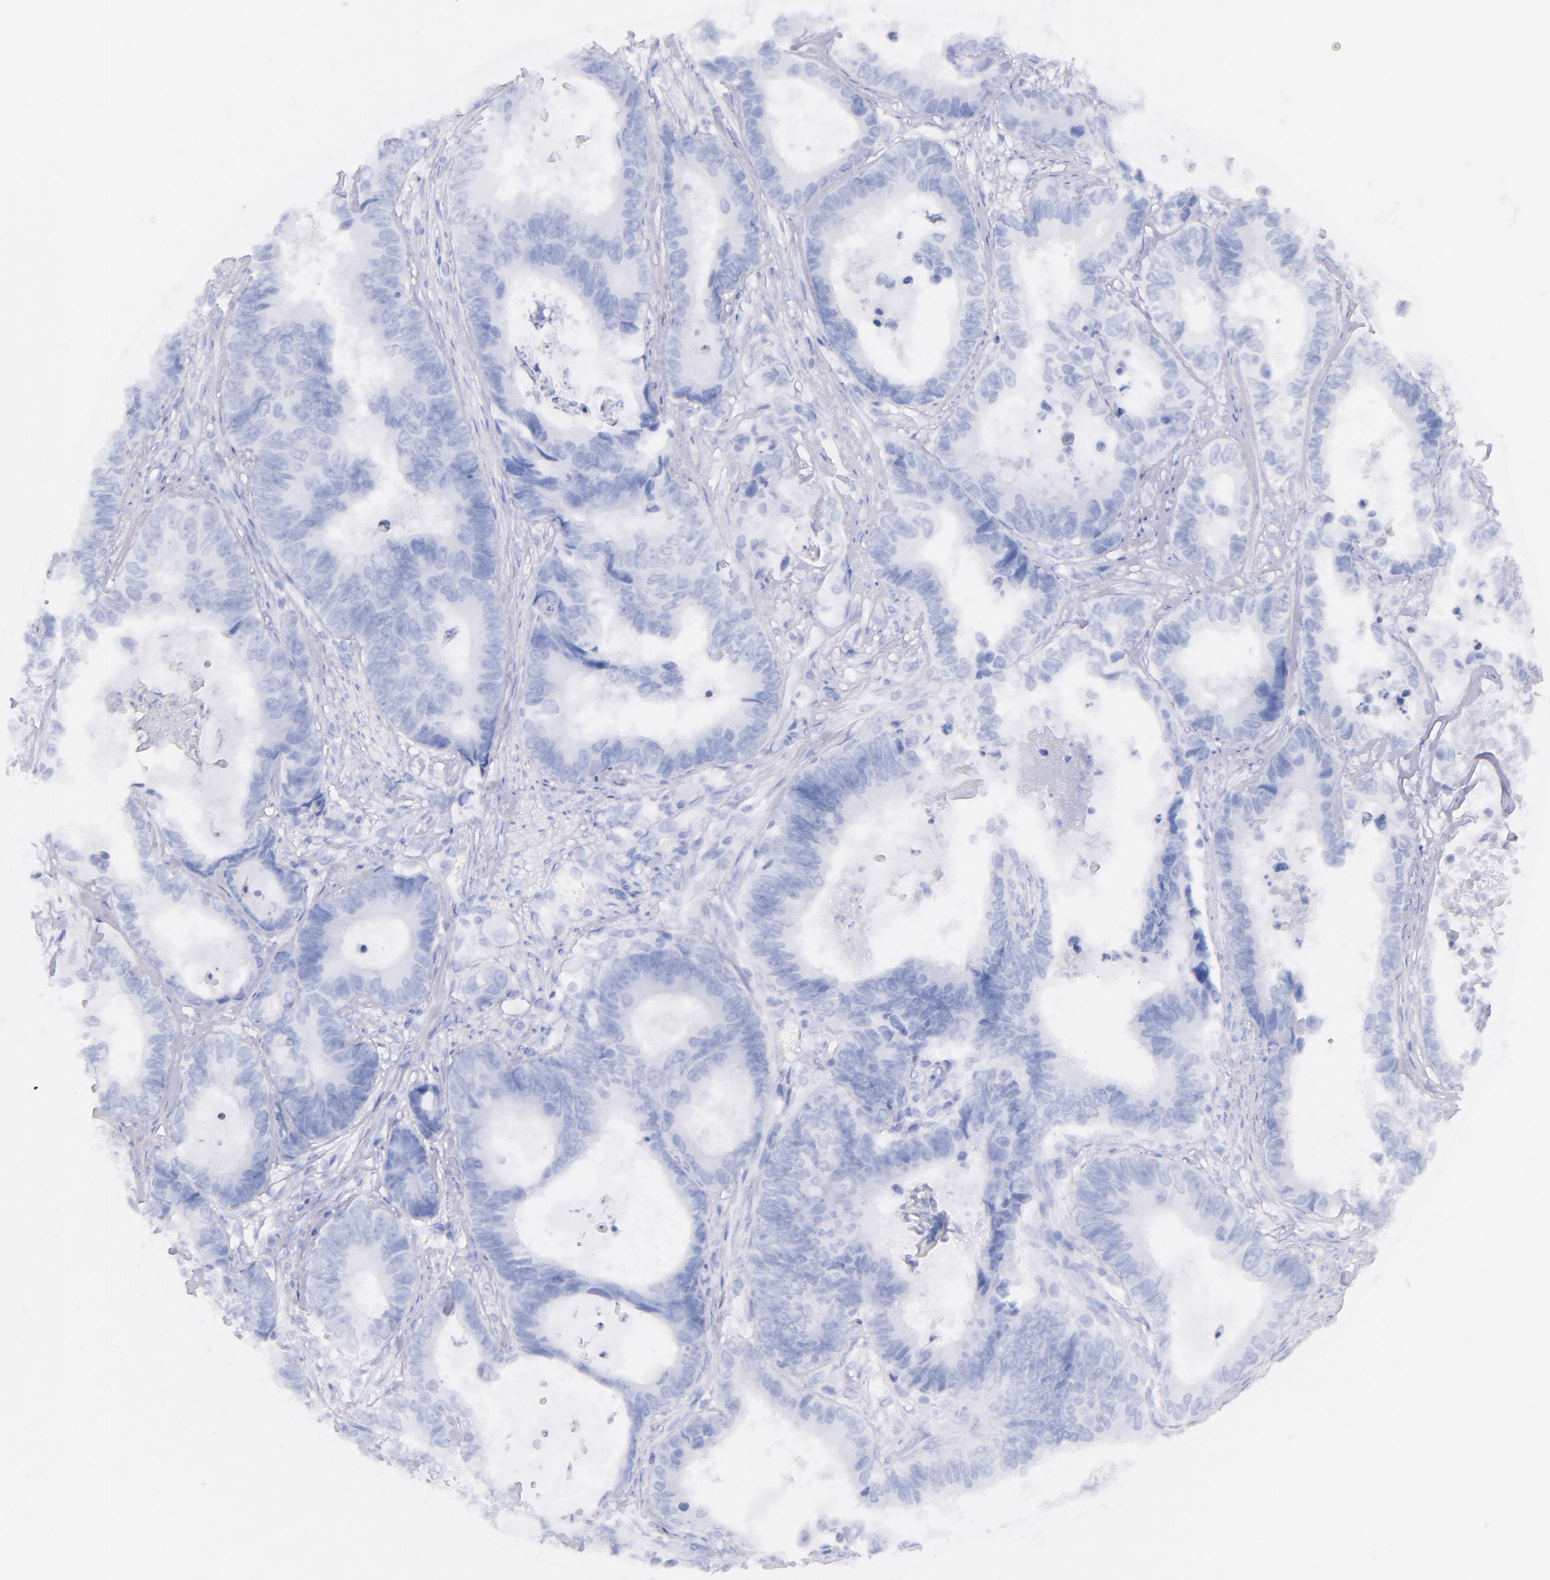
{"staining": {"intensity": "negative", "quantity": "none", "location": "none"}, "tissue": "colorectal cancer", "cell_type": "Tumor cells", "image_type": "cancer", "snomed": [{"axis": "morphology", "description": "Adenocarcinoma, NOS"}, {"axis": "topography", "description": "Rectum"}], "caption": "The photomicrograph exhibits no staining of tumor cells in adenocarcinoma (colorectal).", "gene": "CD44", "patient": {"sex": "female", "age": 98}}